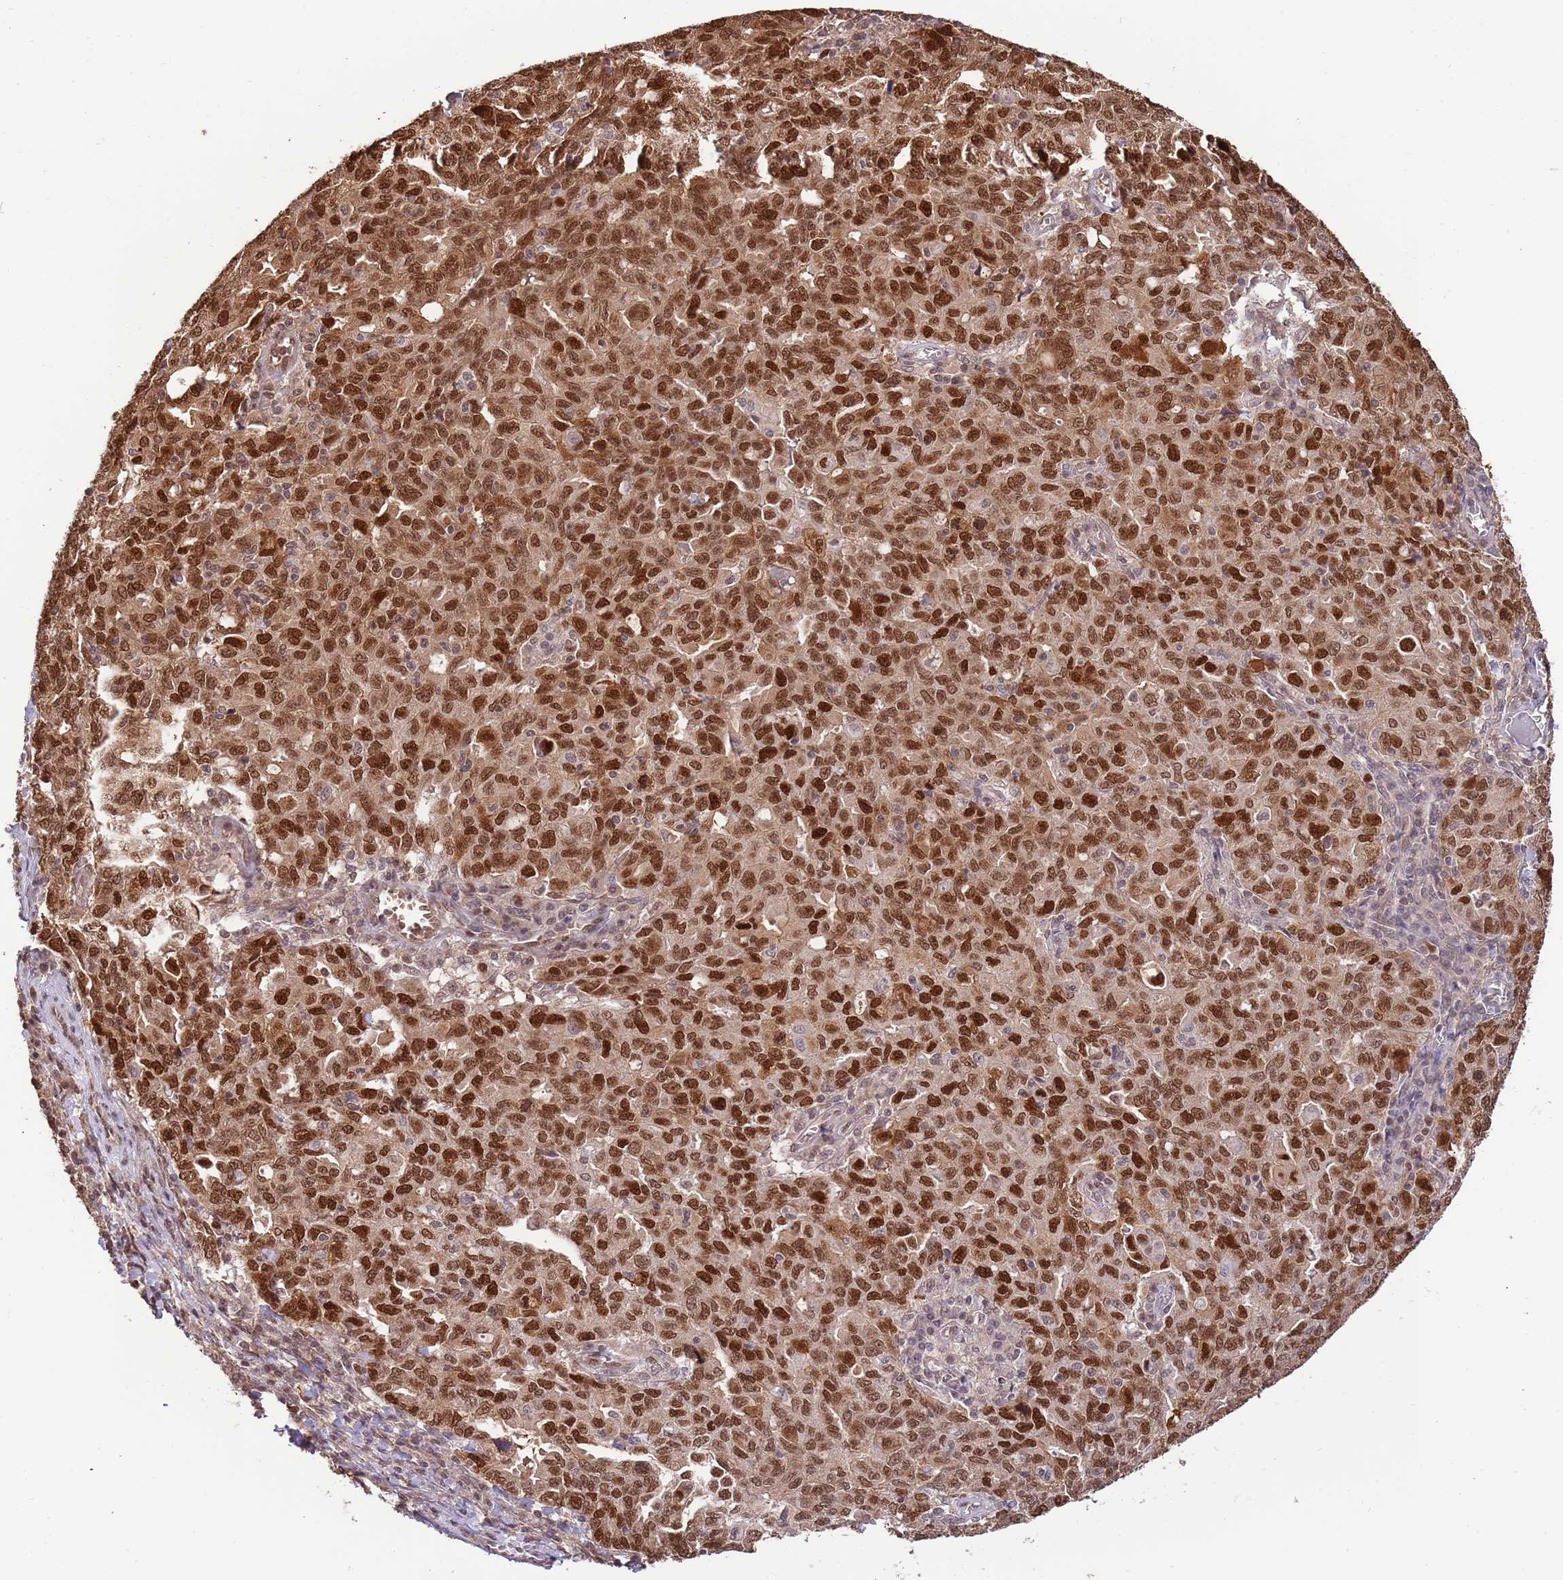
{"staining": {"intensity": "strong", "quantity": ">75%", "location": "nuclear"}, "tissue": "ovarian cancer", "cell_type": "Tumor cells", "image_type": "cancer", "snomed": [{"axis": "morphology", "description": "Carcinoma, endometroid"}, {"axis": "topography", "description": "Ovary"}], "caption": "Immunohistochemical staining of ovarian cancer (endometroid carcinoma) shows high levels of strong nuclear protein staining in about >75% of tumor cells. Using DAB (brown) and hematoxylin (blue) stains, captured at high magnification using brightfield microscopy.", "gene": "RIF1", "patient": {"sex": "female", "age": 62}}